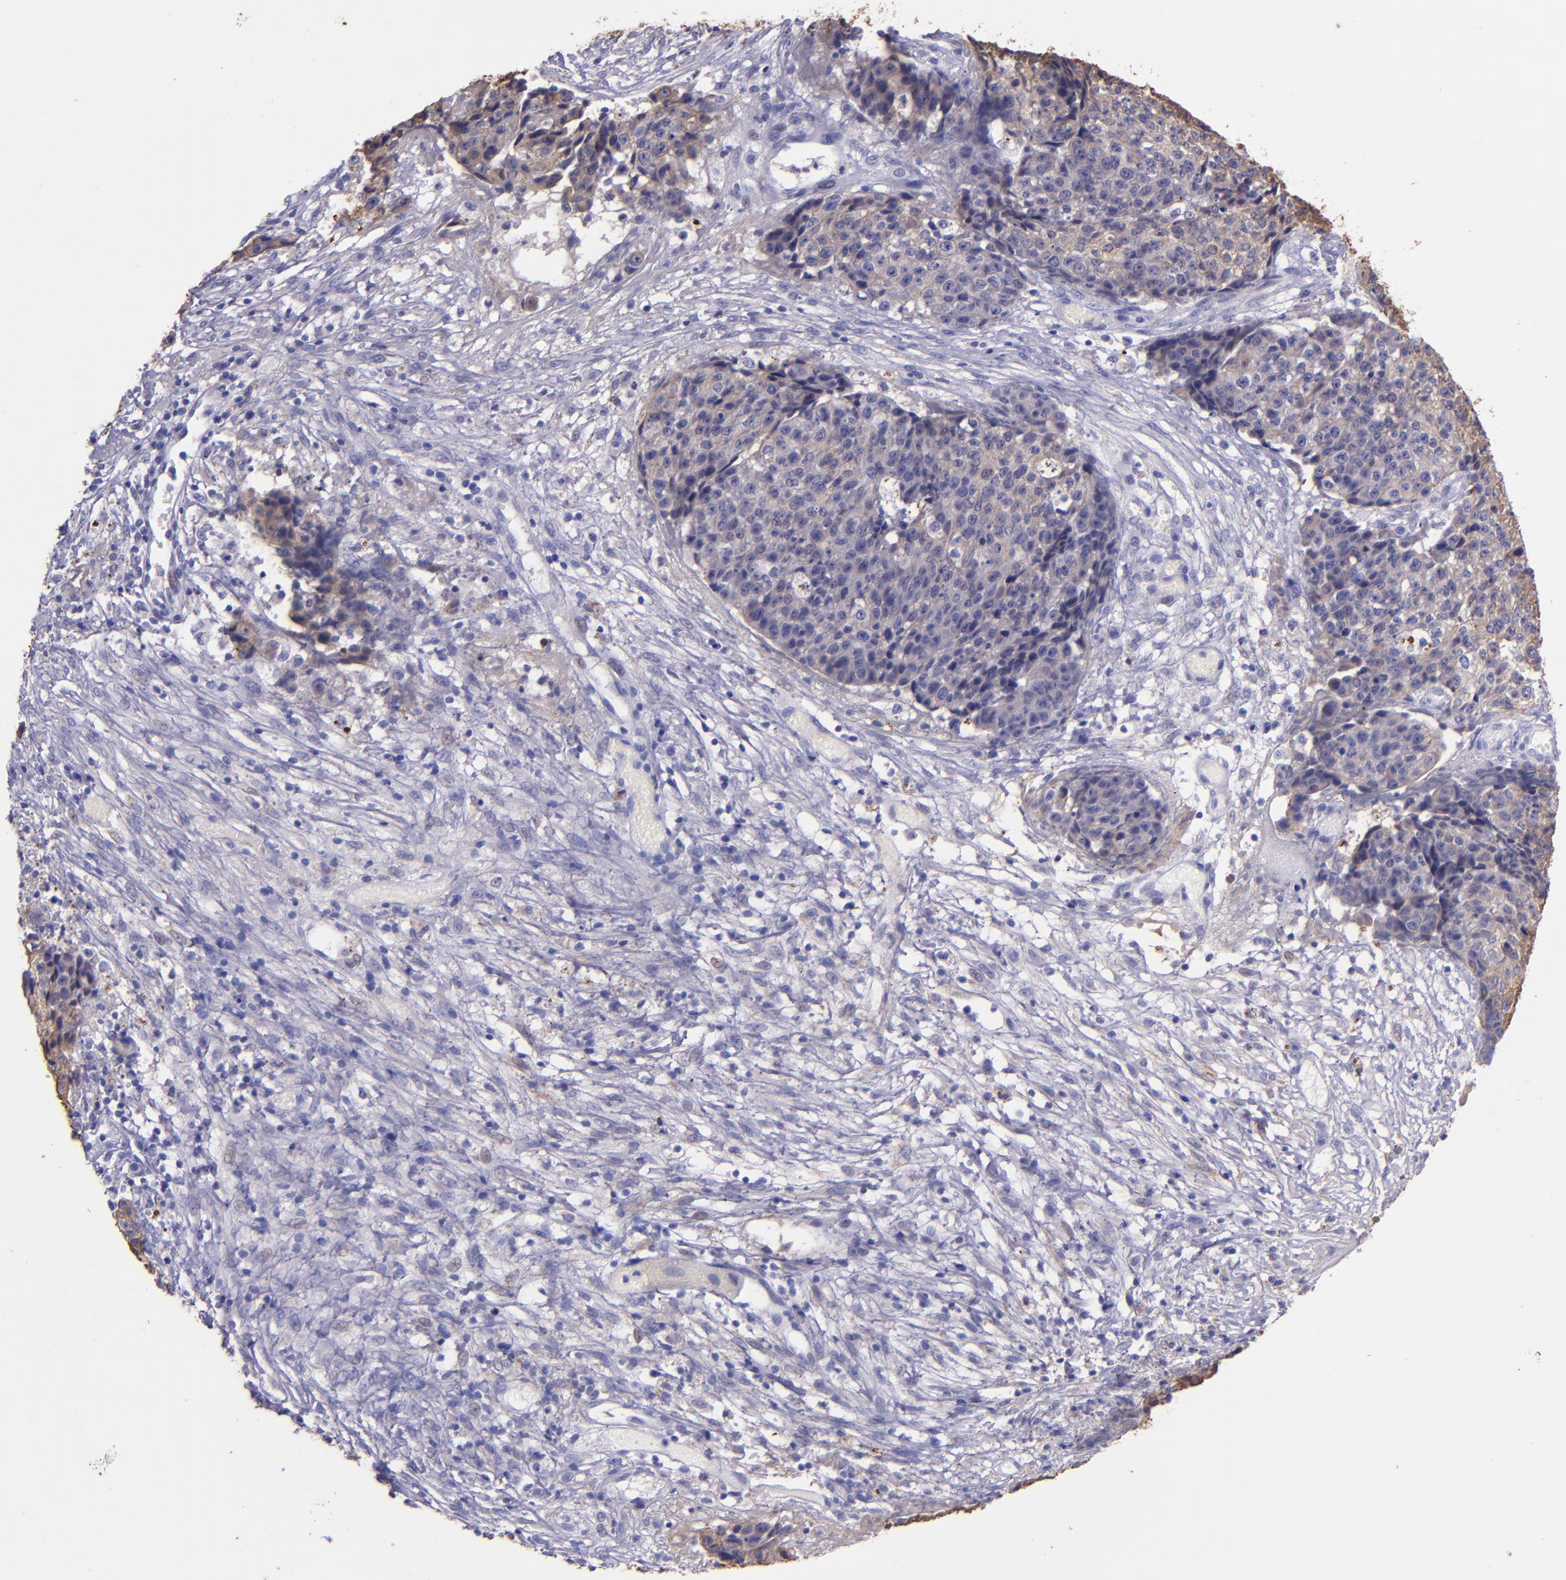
{"staining": {"intensity": "weak", "quantity": ">75%", "location": "cytoplasmic/membranous"}, "tissue": "ovarian cancer", "cell_type": "Tumor cells", "image_type": "cancer", "snomed": [{"axis": "morphology", "description": "Carcinoma, endometroid"}, {"axis": "topography", "description": "Ovary"}], "caption": "This is a photomicrograph of immunohistochemistry (IHC) staining of ovarian cancer (endometroid carcinoma), which shows weak staining in the cytoplasmic/membranous of tumor cells.", "gene": "KRT4", "patient": {"sex": "female", "age": 42}}